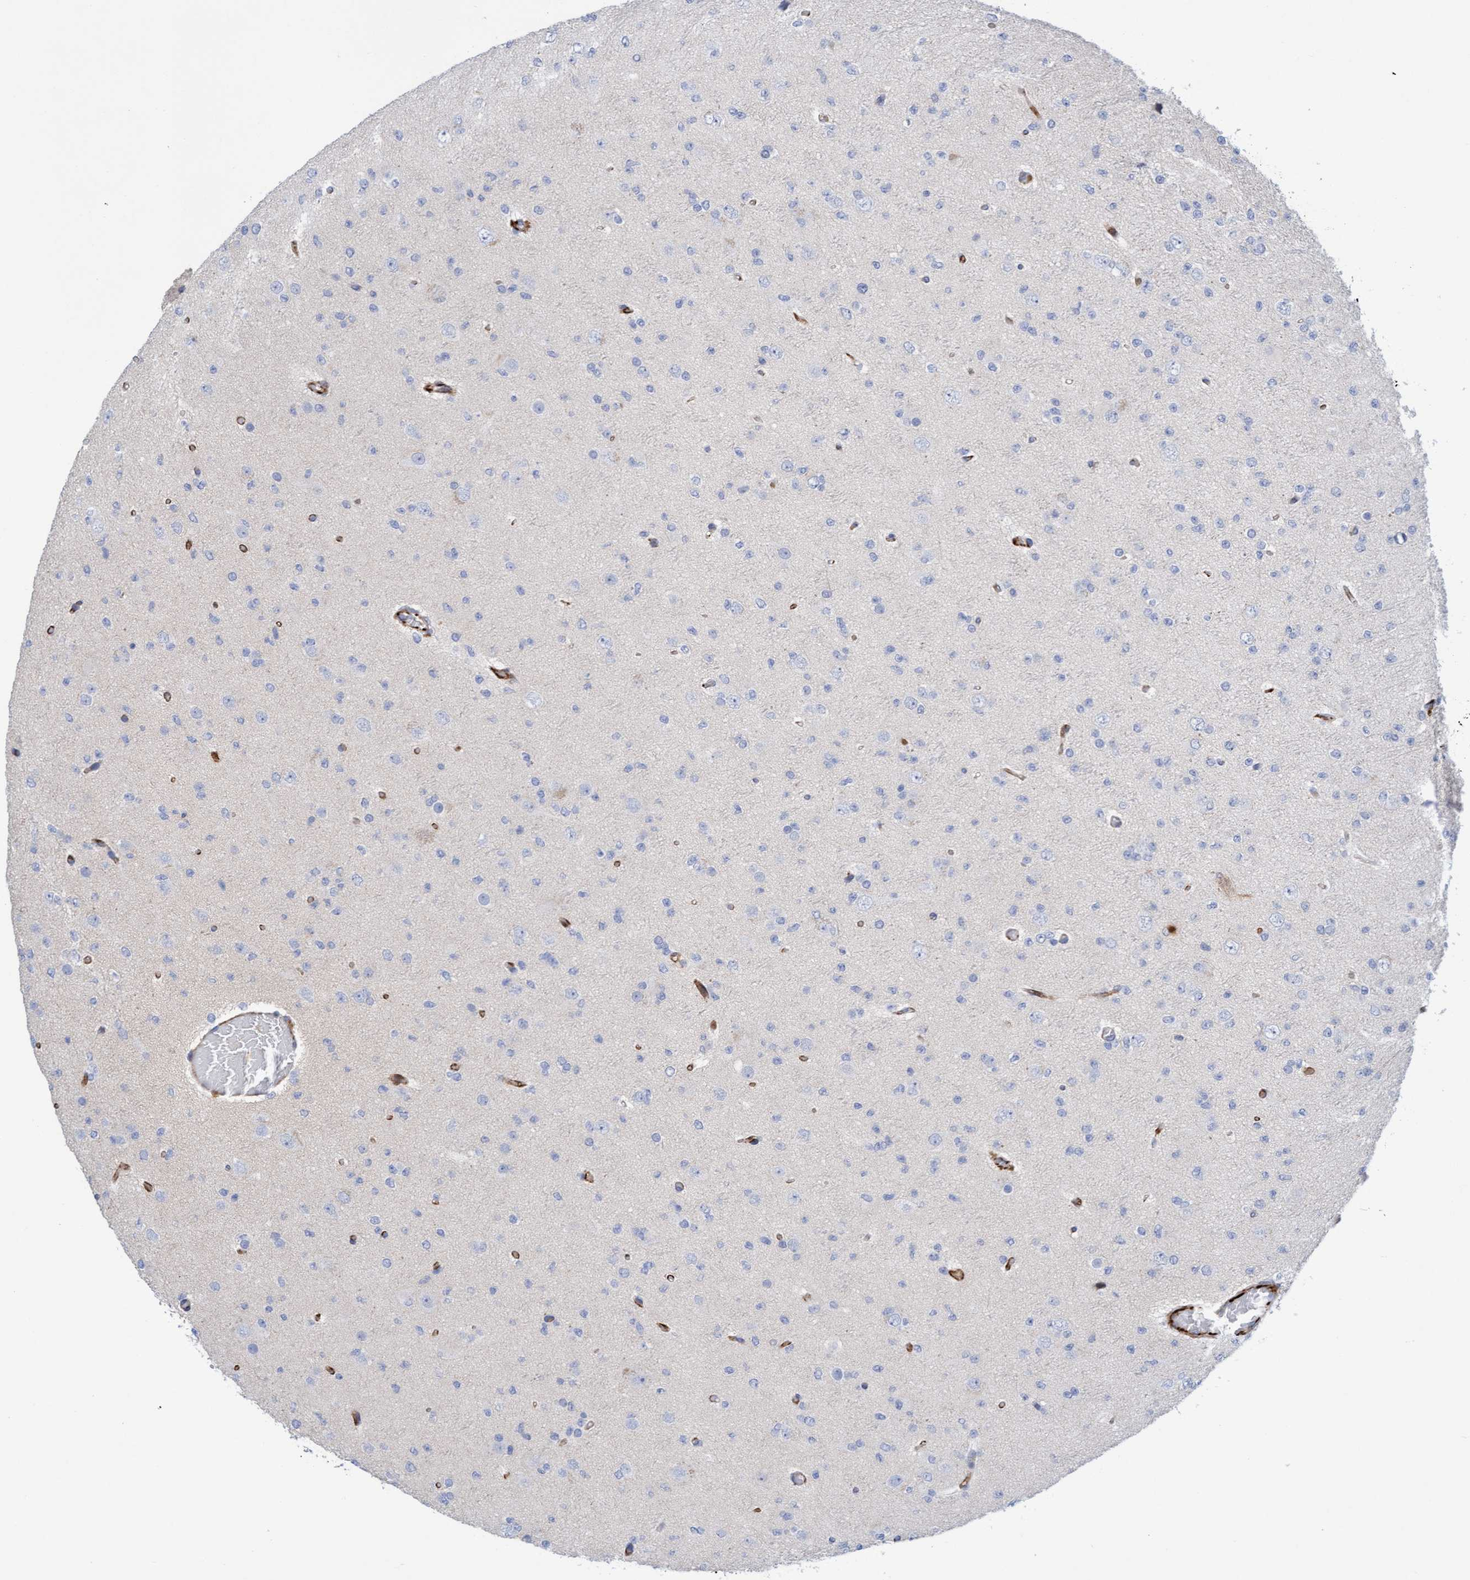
{"staining": {"intensity": "negative", "quantity": "none", "location": "none"}, "tissue": "glioma", "cell_type": "Tumor cells", "image_type": "cancer", "snomed": [{"axis": "morphology", "description": "Glioma, malignant, Low grade"}, {"axis": "topography", "description": "Brain"}], "caption": "IHC photomicrograph of neoplastic tissue: malignant low-grade glioma stained with DAB (3,3'-diaminobenzidine) displays no significant protein positivity in tumor cells.", "gene": "POLG2", "patient": {"sex": "female", "age": 22}}